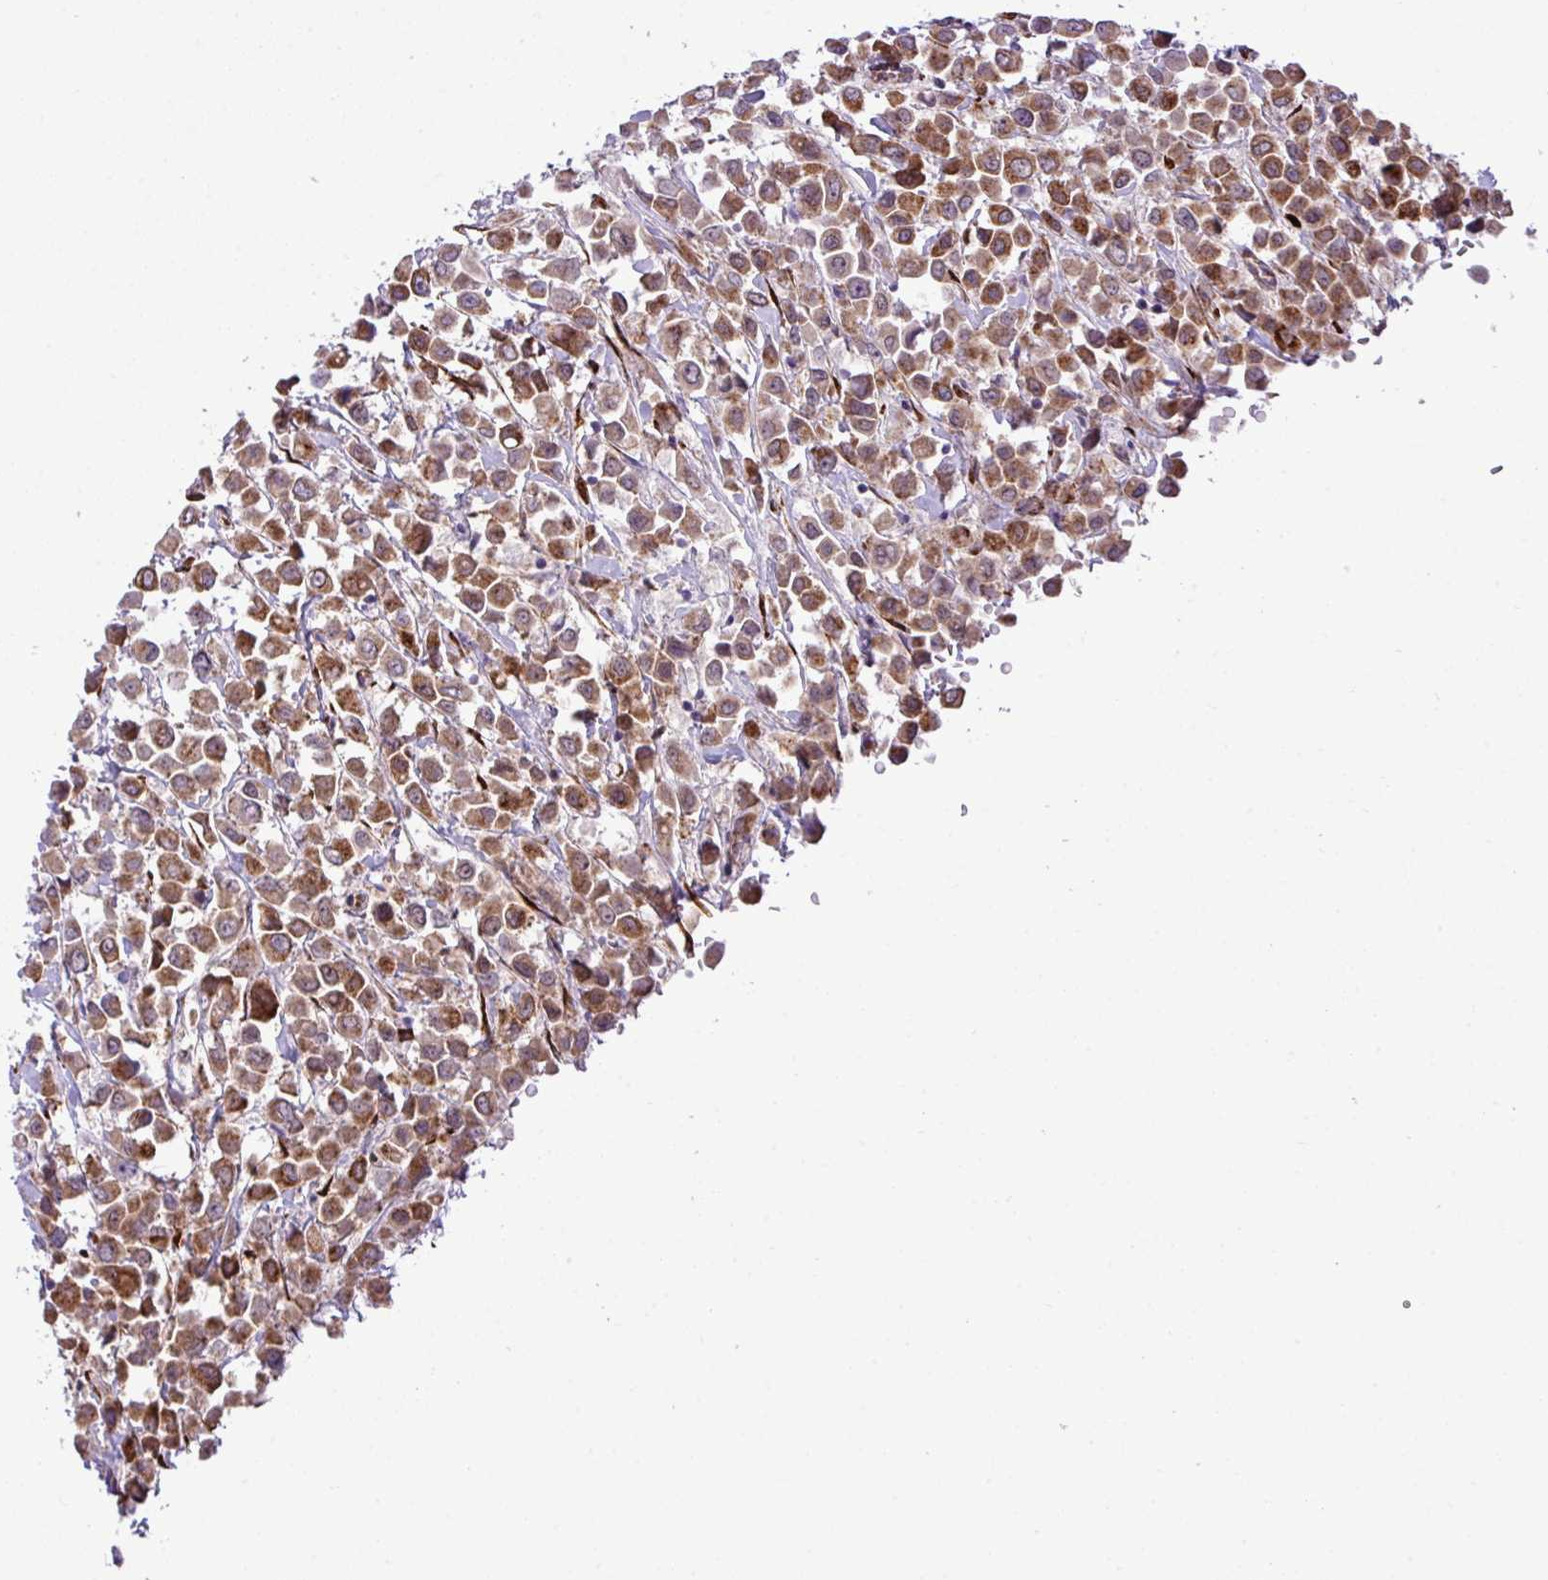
{"staining": {"intensity": "moderate", "quantity": ">75%", "location": "cytoplasmic/membranous"}, "tissue": "breast cancer", "cell_type": "Tumor cells", "image_type": "cancer", "snomed": [{"axis": "morphology", "description": "Duct carcinoma"}, {"axis": "topography", "description": "Breast"}], "caption": "Immunohistochemical staining of breast cancer displays moderate cytoplasmic/membranous protein positivity in about >75% of tumor cells. (Stains: DAB (3,3'-diaminobenzidine) in brown, nuclei in blue, Microscopy: brightfield microscopy at high magnification).", "gene": "CFAP97", "patient": {"sex": "female", "age": 61}}